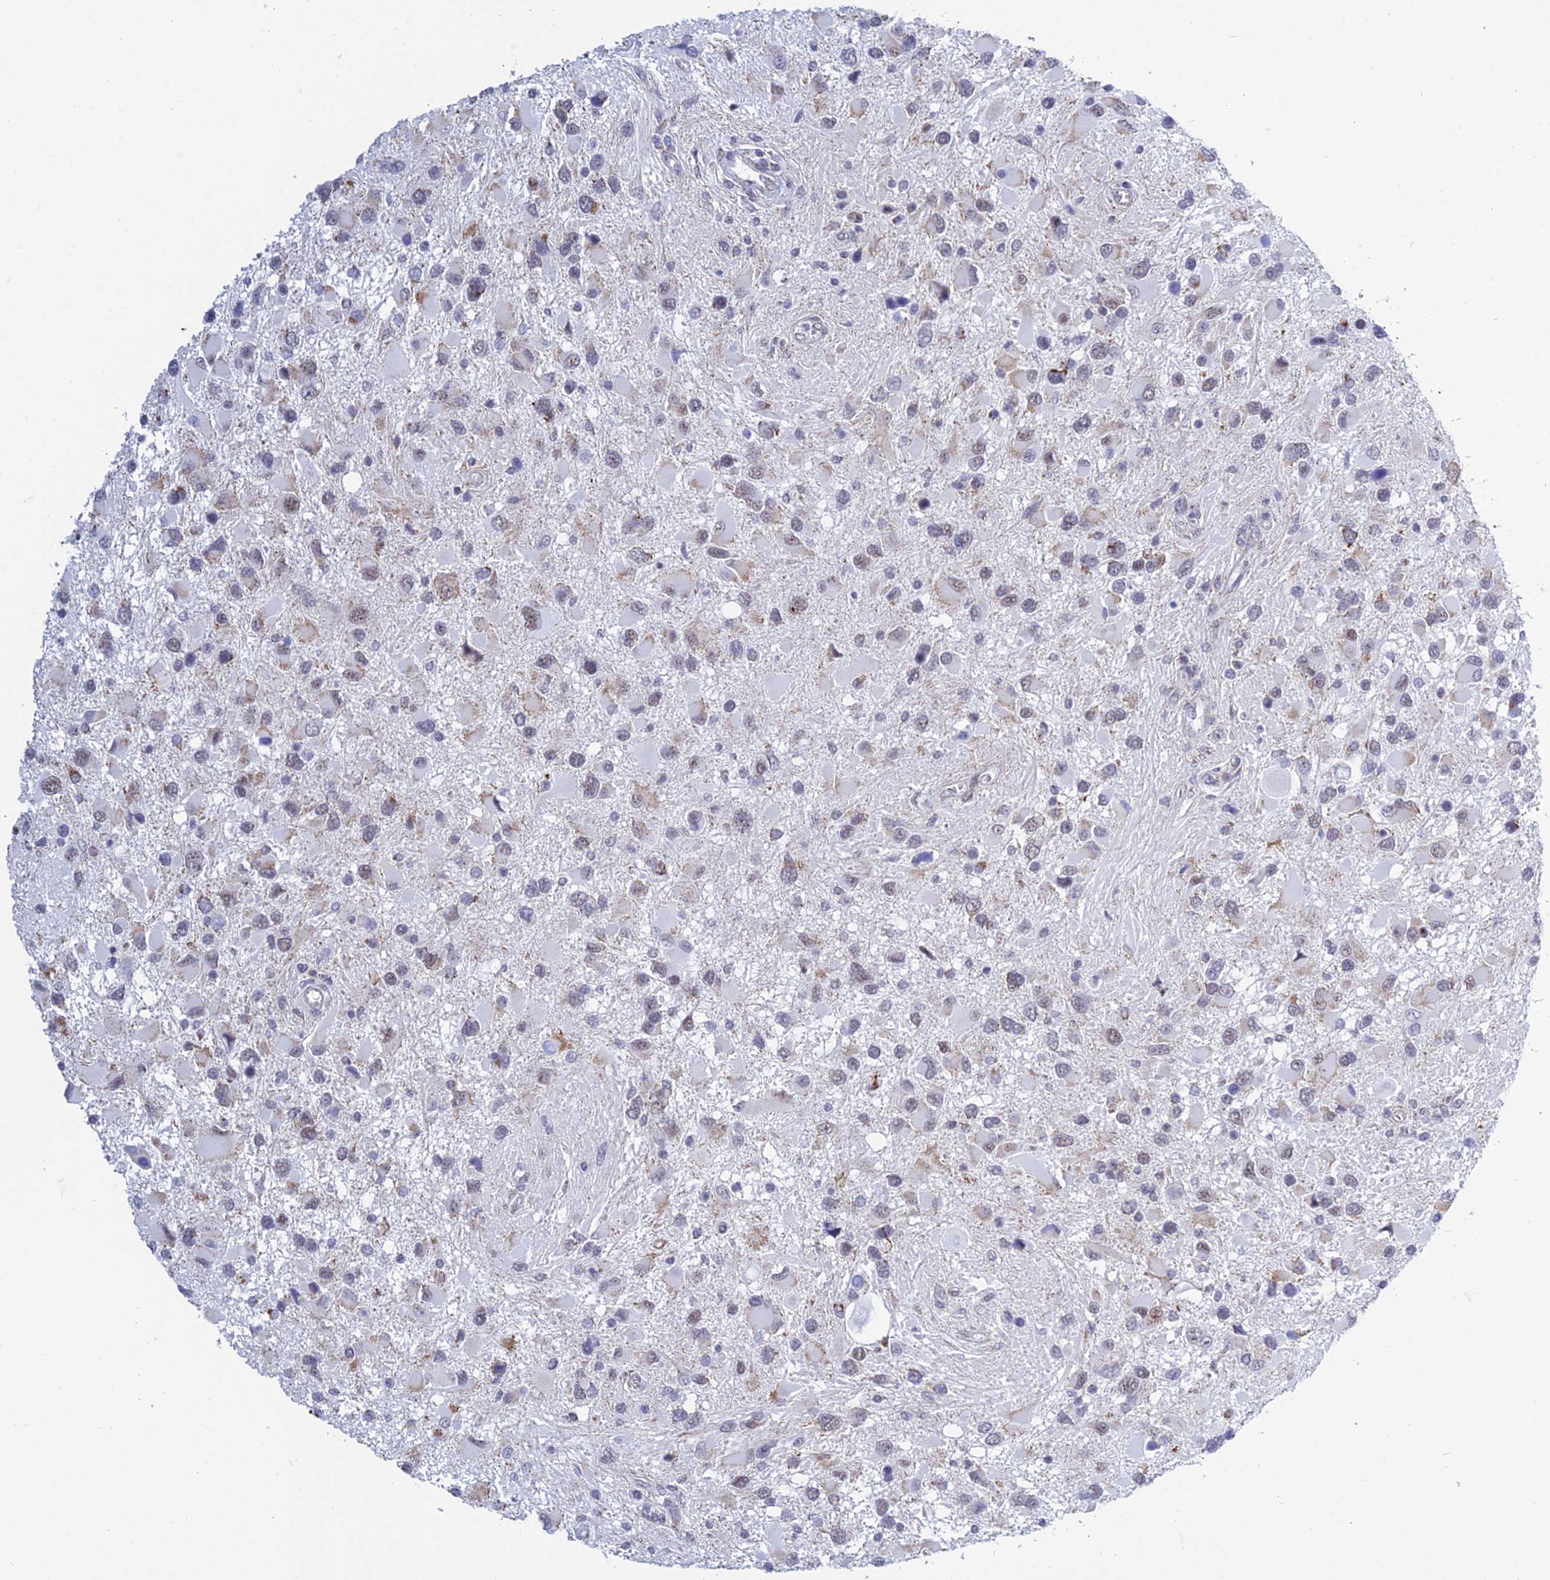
{"staining": {"intensity": "weak", "quantity": "<25%", "location": "nuclear"}, "tissue": "glioma", "cell_type": "Tumor cells", "image_type": "cancer", "snomed": [{"axis": "morphology", "description": "Glioma, malignant, High grade"}, {"axis": "topography", "description": "Brain"}], "caption": "DAB immunohistochemical staining of glioma shows no significant expression in tumor cells.", "gene": "KLF14", "patient": {"sex": "male", "age": 53}}